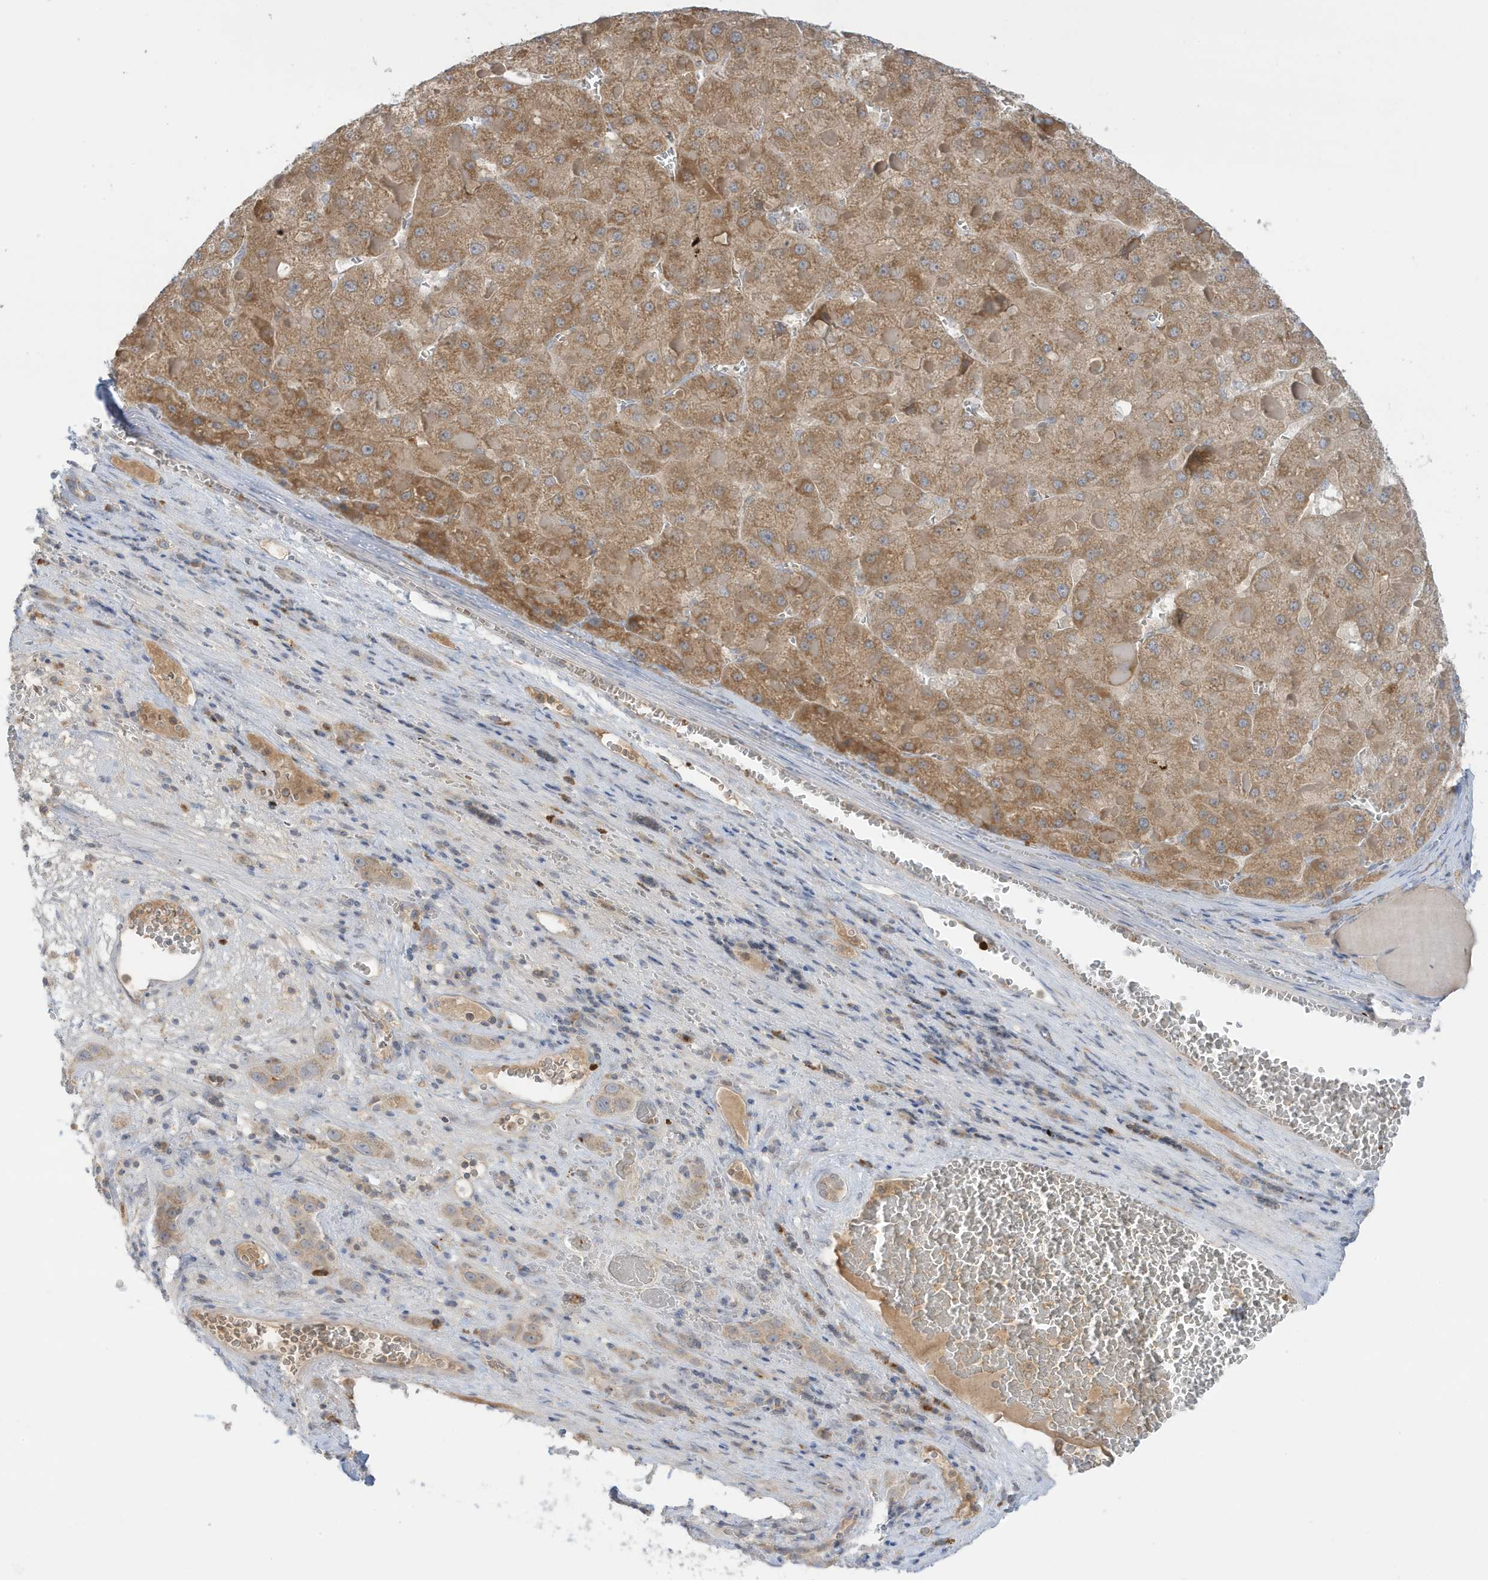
{"staining": {"intensity": "moderate", "quantity": ">75%", "location": "cytoplasmic/membranous"}, "tissue": "liver cancer", "cell_type": "Tumor cells", "image_type": "cancer", "snomed": [{"axis": "morphology", "description": "Carcinoma, Hepatocellular, NOS"}, {"axis": "topography", "description": "Liver"}], "caption": "Immunohistochemistry (IHC) of liver cancer (hepatocellular carcinoma) exhibits medium levels of moderate cytoplasmic/membranous expression in approximately >75% of tumor cells.", "gene": "NPPC", "patient": {"sex": "female", "age": 73}}